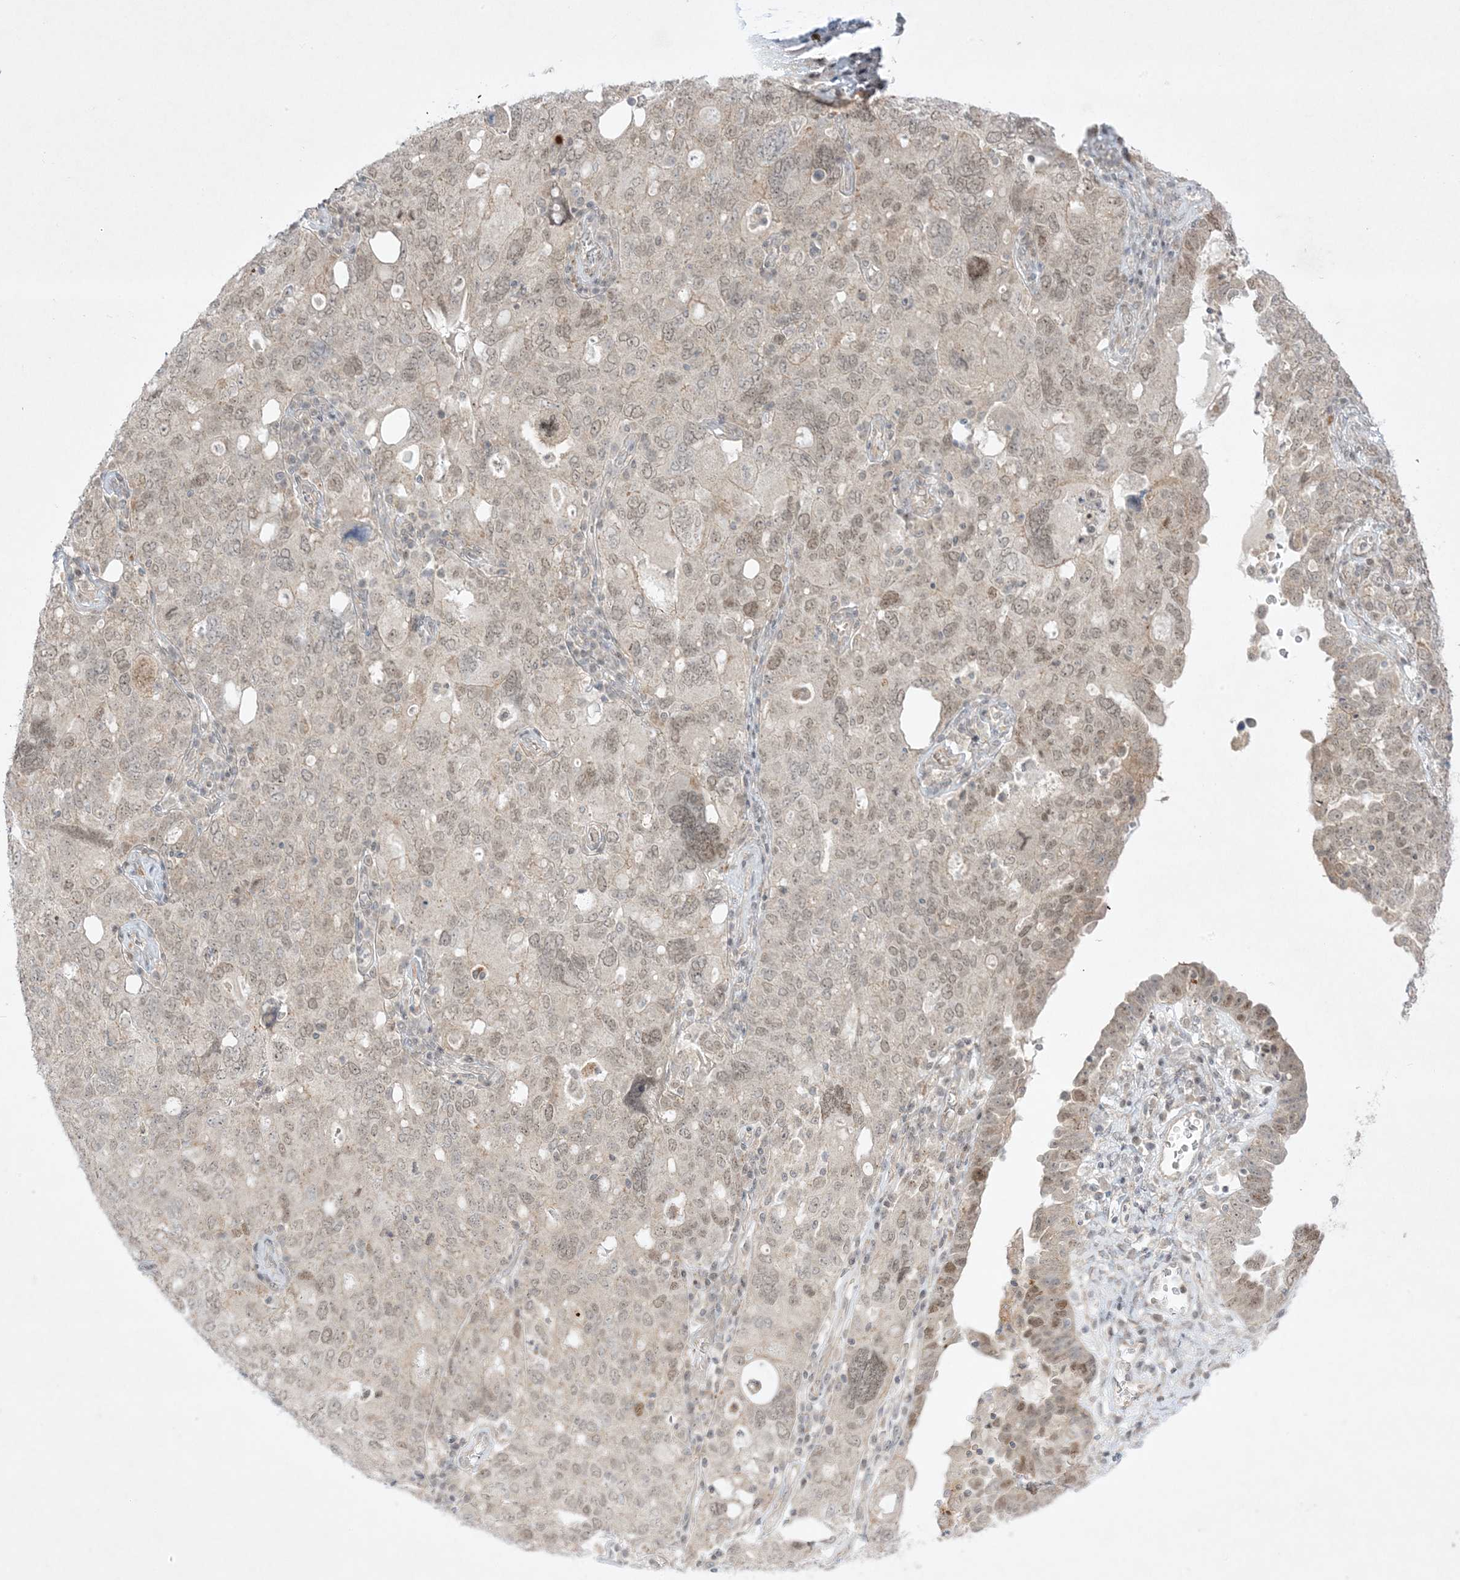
{"staining": {"intensity": "weak", "quantity": ">75%", "location": "nuclear"}, "tissue": "ovarian cancer", "cell_type": "Tumor cells", "image_type": "cancer", "snomed": [{"axis": "morphology", "description": "Carcinoma, endometroid"}, {"axis": "topography", "description": "Ovary"}], "caption": "Ovarian endometroid carcinoma was stained to show a protein in brown. There is low levels of weak nuclear staining in approximately >75% of tumor cells.", "gene": "PTK6", "patient": {"sex": "female", "age": 62}}